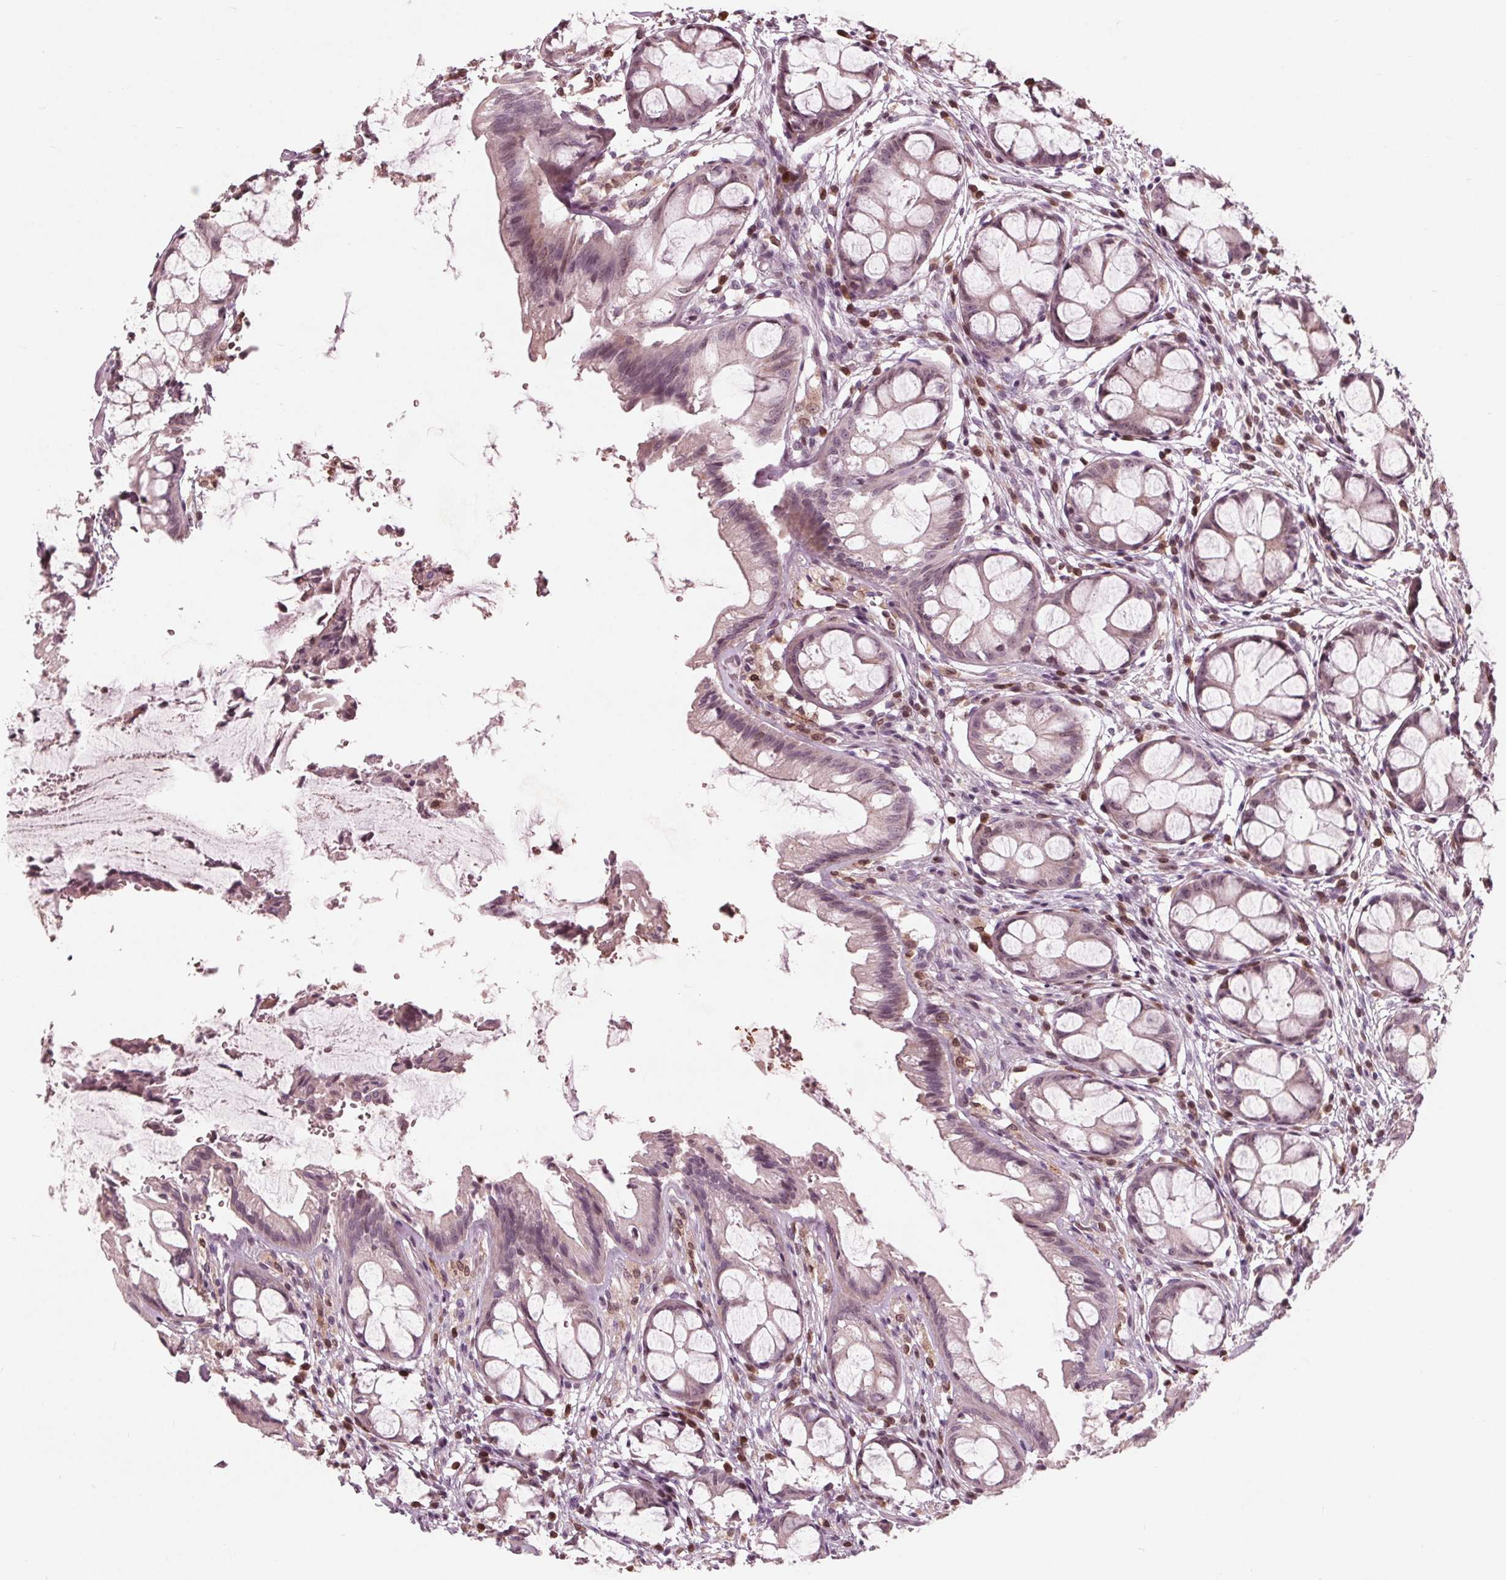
{"staining": {"intensity": "moderate", "quantity": "25%-75%", "location": "nuclear"}, "tissue": "rectum", "cell_type": "Glandular cells", "image_type": "normal", "snomed": [{"axis": "morphology", "description": "Normal tissue, NOS"}, {"axis": "topography", "description": "Rectum"}], "caption": "A medium amount of moderate nuclear staining is seen in about 25%-75% of glandular cells in normal rectum.", "gene": "NUP210", "patient": {"sex": "female", "age": 62}}